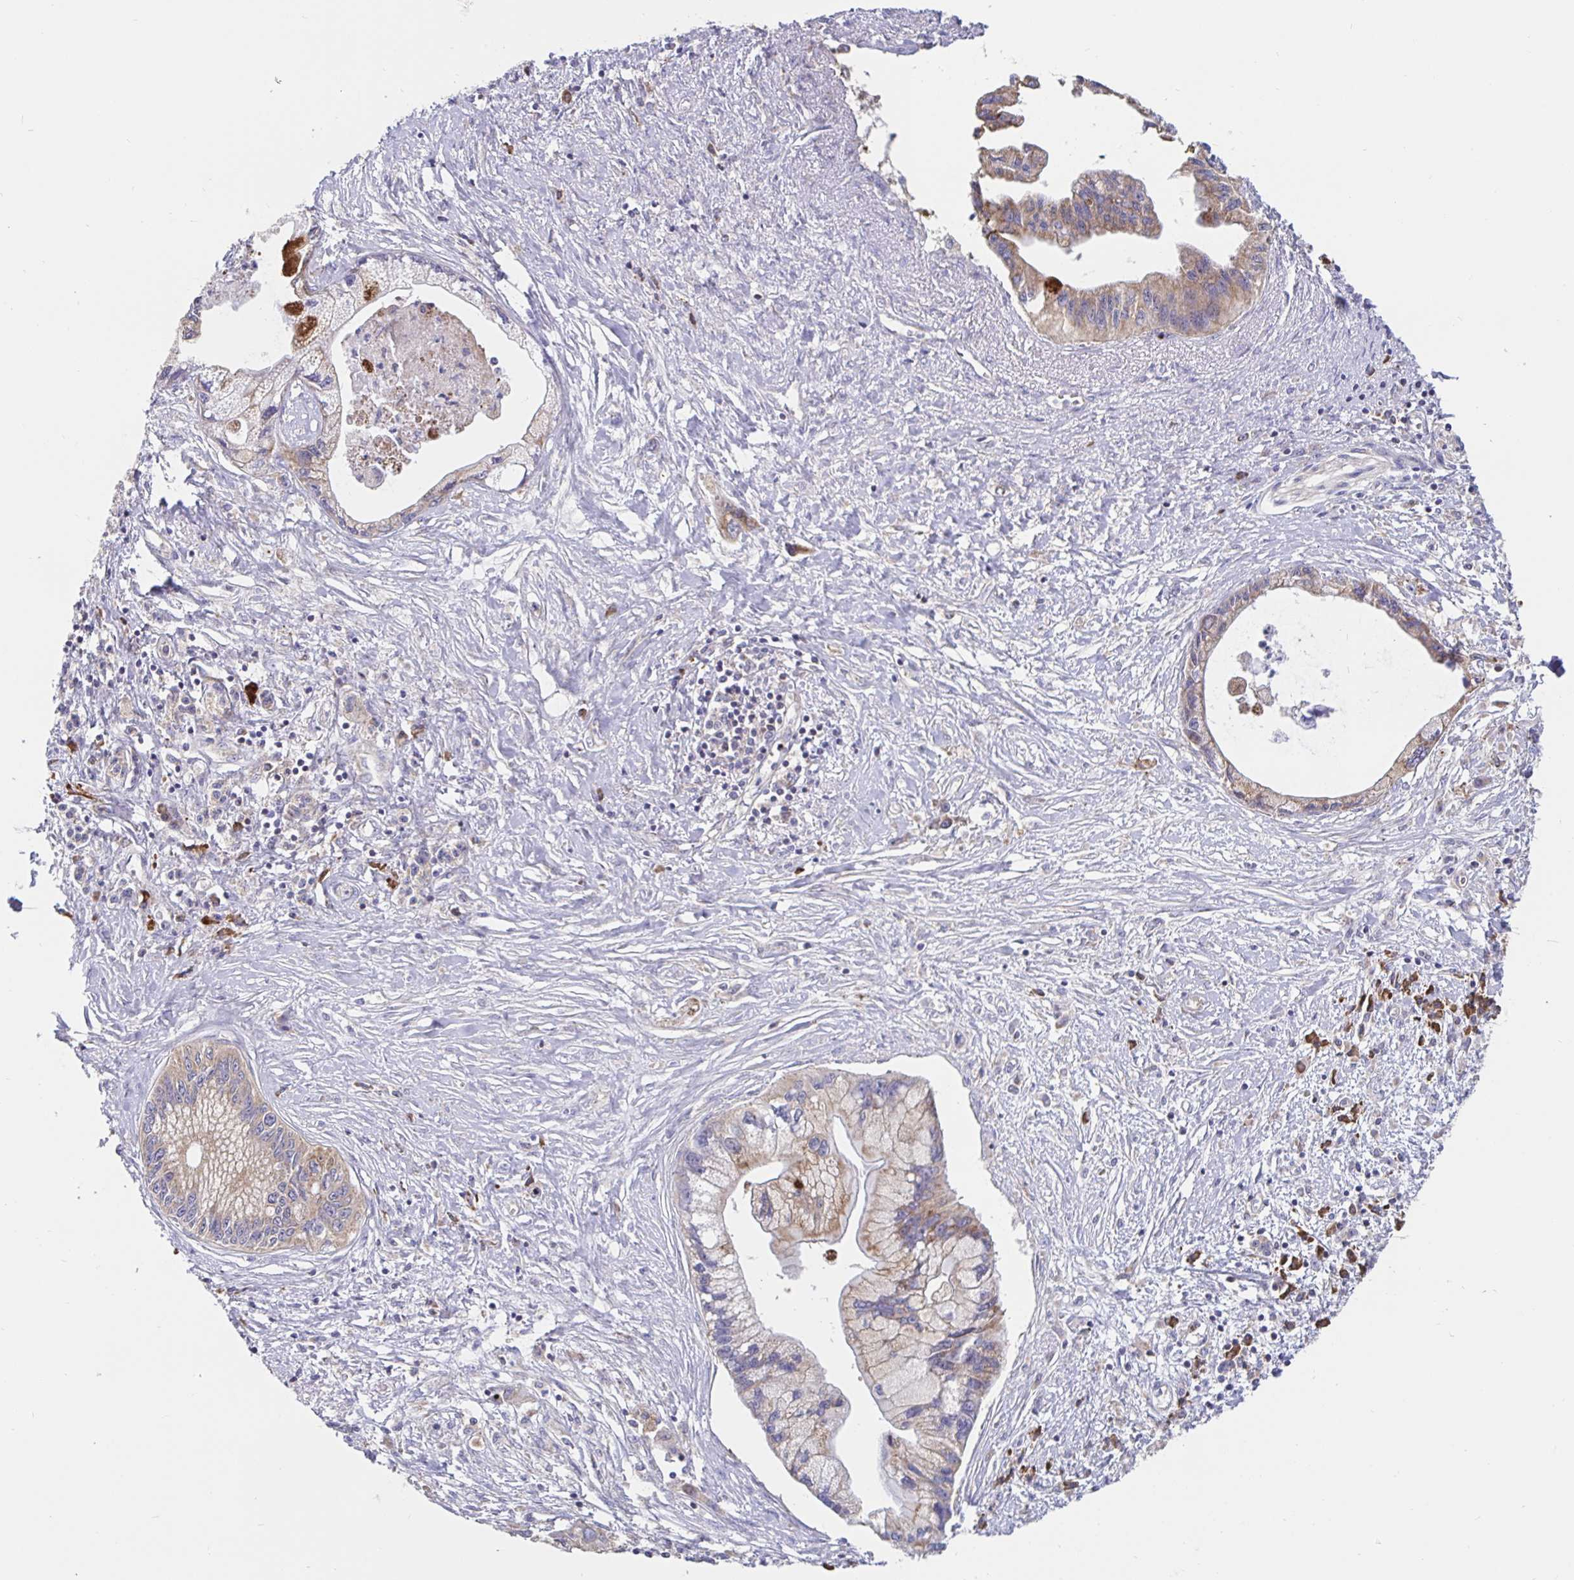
{"staining": {"intensity": "strong", "quantity": "<25%", "location": "cytoplasmic/membranous"}, "tissue": "pancreatic cancer", "cell_type": "Tumor cells", "image_type": "cancer", "snomed": [{"axis": "morphology", "description": "Adenocarcinoma, NOS"}, {"axis": "topography", "description": "Pancreas"}], "caption": "A brown stain shows strong cytoplasmic/membranous positivity of a protein in adenocarcinoma (pancreatic) tumor cells. (brown staining indicates protein expression, while blue staining denotes nuclei).", "gene": "PRDX3", "patient": {"sex": "male", "age": 61}}